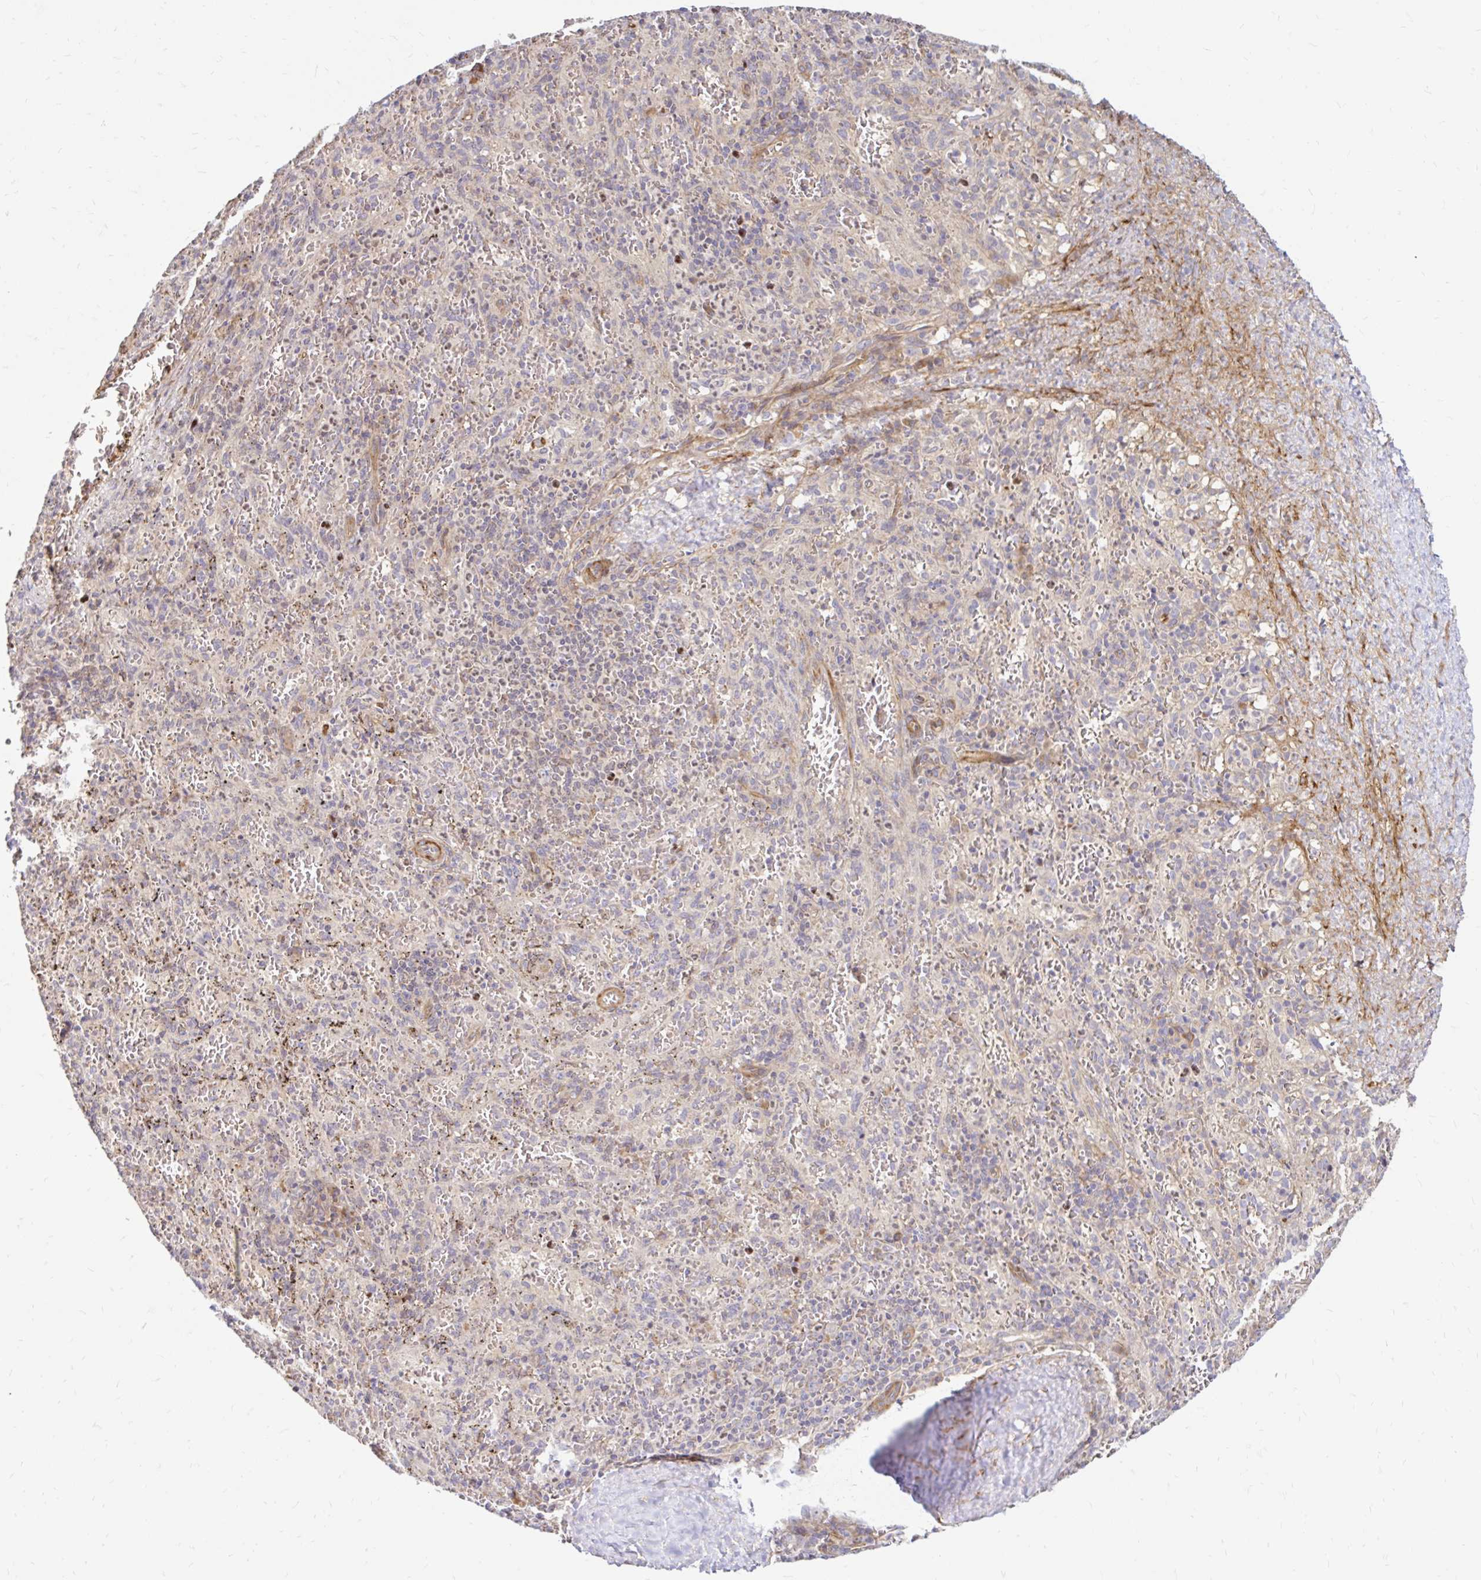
{"staining": {"intensity": "negative", "quantity": "none", "location": "none"}, "tissue": "spleen", "cell_type": "Cells in red pulp", "image_type": "normal", "snomed": [{"axis": "morphology", "description": "Normal tissue, NOS"}, {"axis": "topography", "description": "Spleen"}], "caption": "Micrograph shows no protein staining in cells in red pulp of benign spleen. The staining was performed using DAB (3,3'-diaminobenzidine) to visualize the protein expression in brown, while the nuclei were stained in blue with hematoxylin (Magnification: 20x).", "gene": "ARHGEF37", "patient": {"sex": "male", "age": 57}}